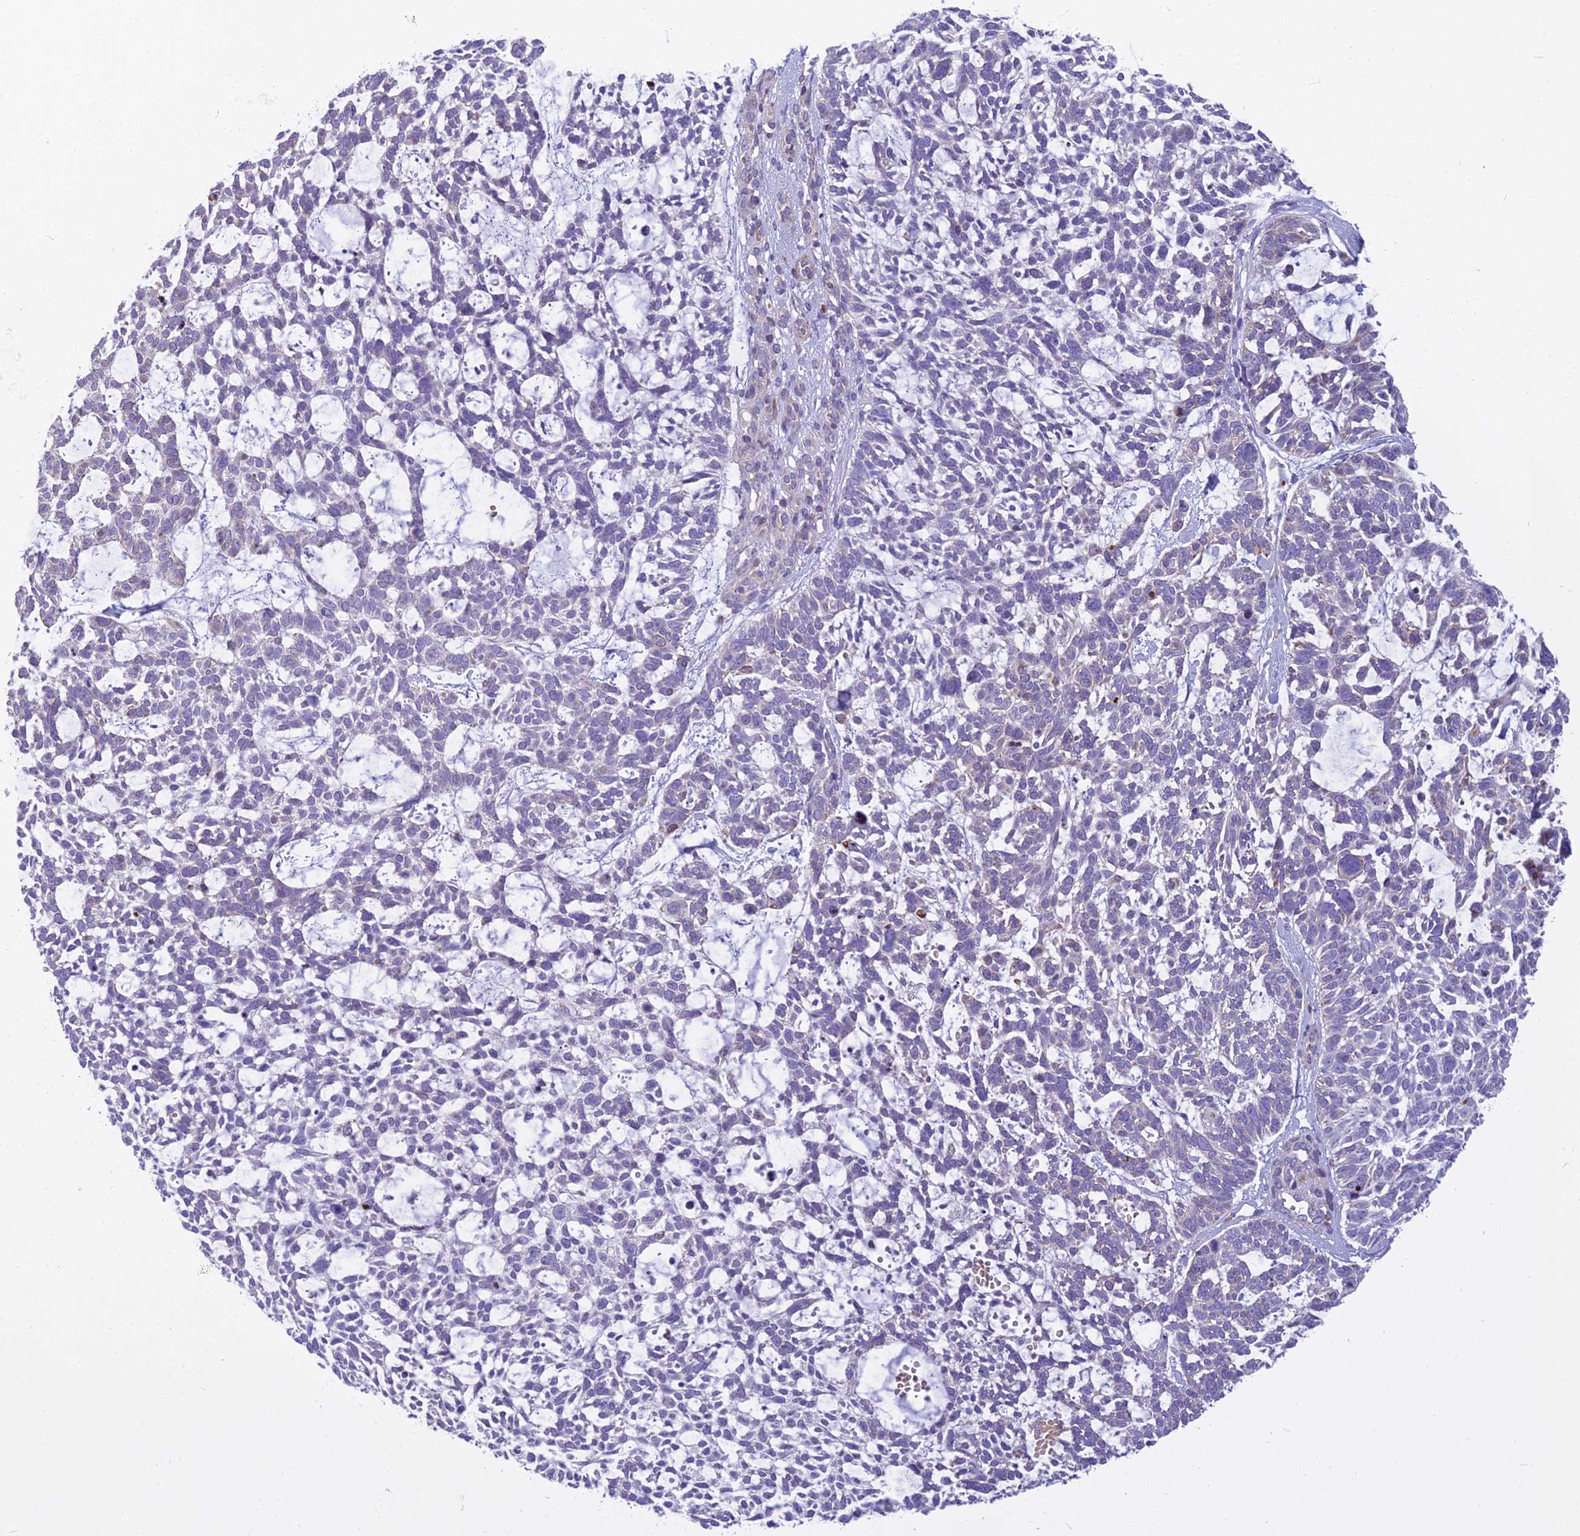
{"staining": {"intensity": "negative", "quantity": "none", "location": "none"}, "tissue": "skin cancer", "cell_type": "Tumor cells", "image_type": "cancer", "snomed": [{"axis": "morphology", "description": "Basal cell carcinoma"}, {"axis": "topography", "description": "Skin"}], "caption": "This is an immunohistochemistry (IHC) image of human basal cell carcinoma (skin). There is no expression in tumor cells.", "gene": "PCDHB14", "patient": {"sex": "male", "age": 88}}